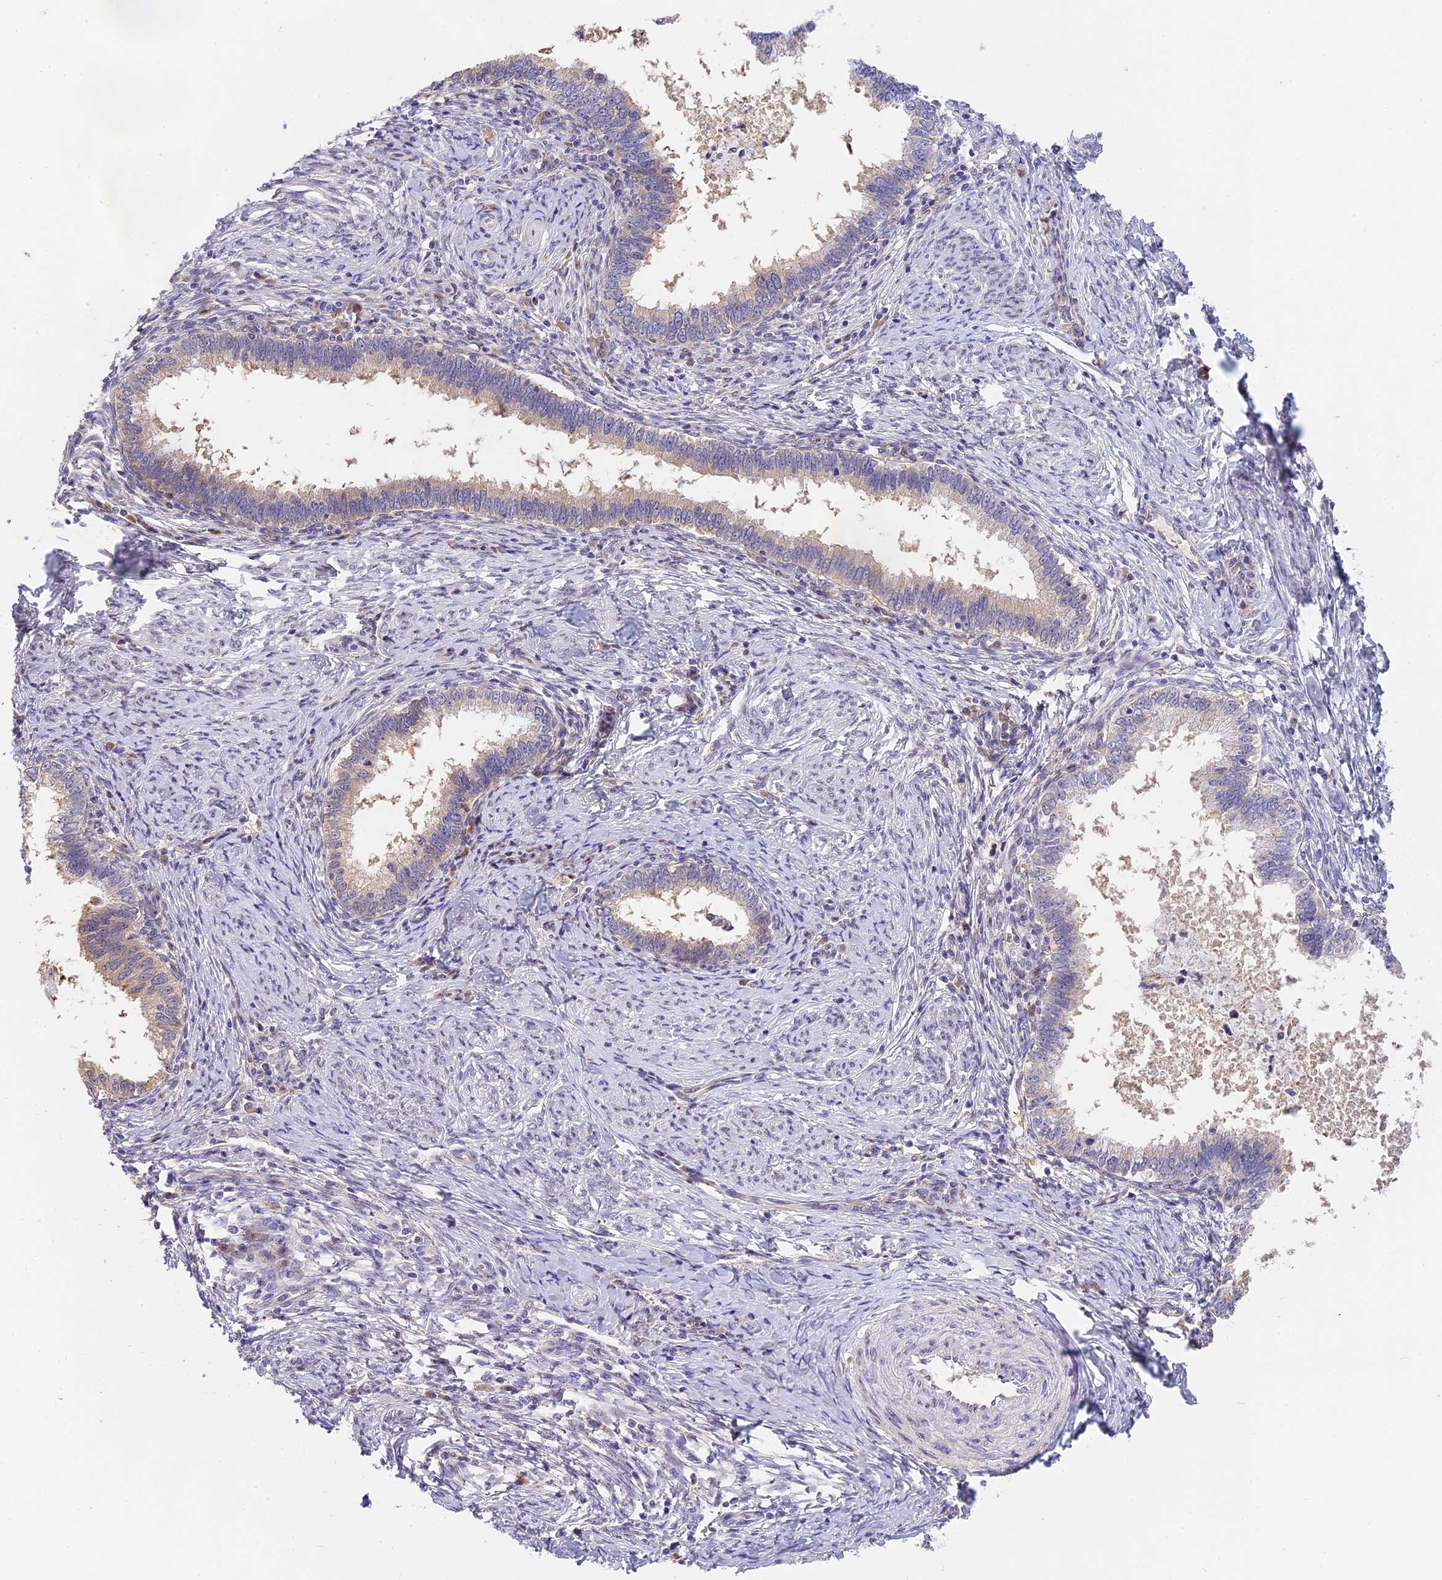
{"staining": {"intensity": "weak", "quantity": "<25%", "location": "cytoplasmic/membranous"}, "tissue": "cervical cancer", "cell_type": "Tumor cells", "image_type": "cancer", "snomed": [{"axis": "morphology", "description": "Adenocarcinoma, NOS"}, {"axis": "topography", "description": "Cervix"}], "caption": "Protein analysis of cervical cancer (adenocarcinoma) reveals no significant positivity in tumor cells.", "gene": "BSCL2", "patient": {"sex": "female", "age": 36}}